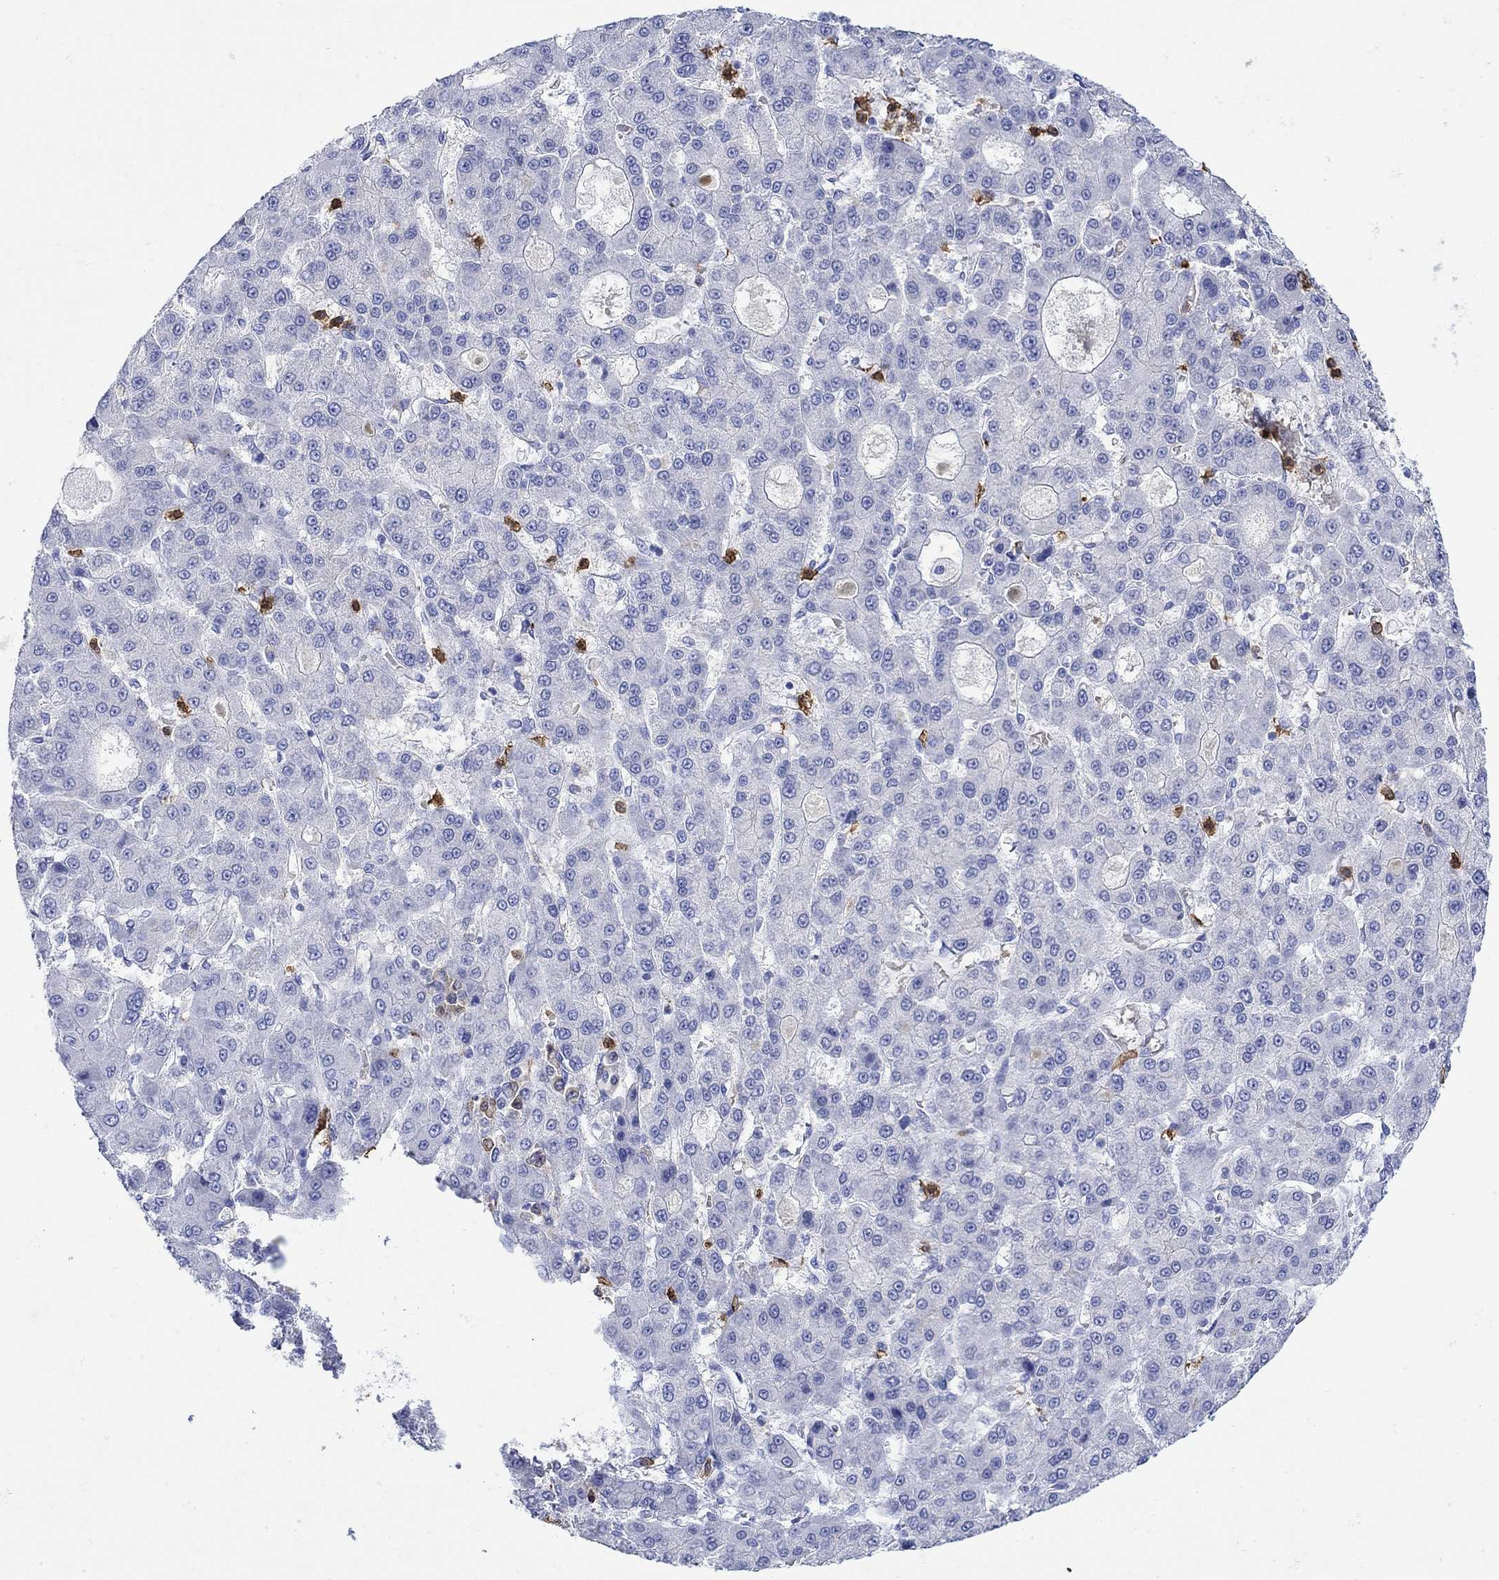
{"staining": {"intensity": "negative", "quantity": "none", "location": "none"}, "tissue": "liver cancer", "cell_type": "Tumor cells", "image_type": "cancer", "snomed": [{"axis": "morphology", "description": "Carcinoma, Hepatocellular, NOS"}, {"axis": "topography", "description": "Liver"}], "caption": "Immunohistochemical staining of liver cancer shows no significant positivity in tumor cells. The staining is performed using DAB (3,3'-diaminobenzidine) brown chromogen with nuclei counter-stained in using hematoxylin.", "gene": "LINGO3", "patient": {"sex": "male", "age": 70}}